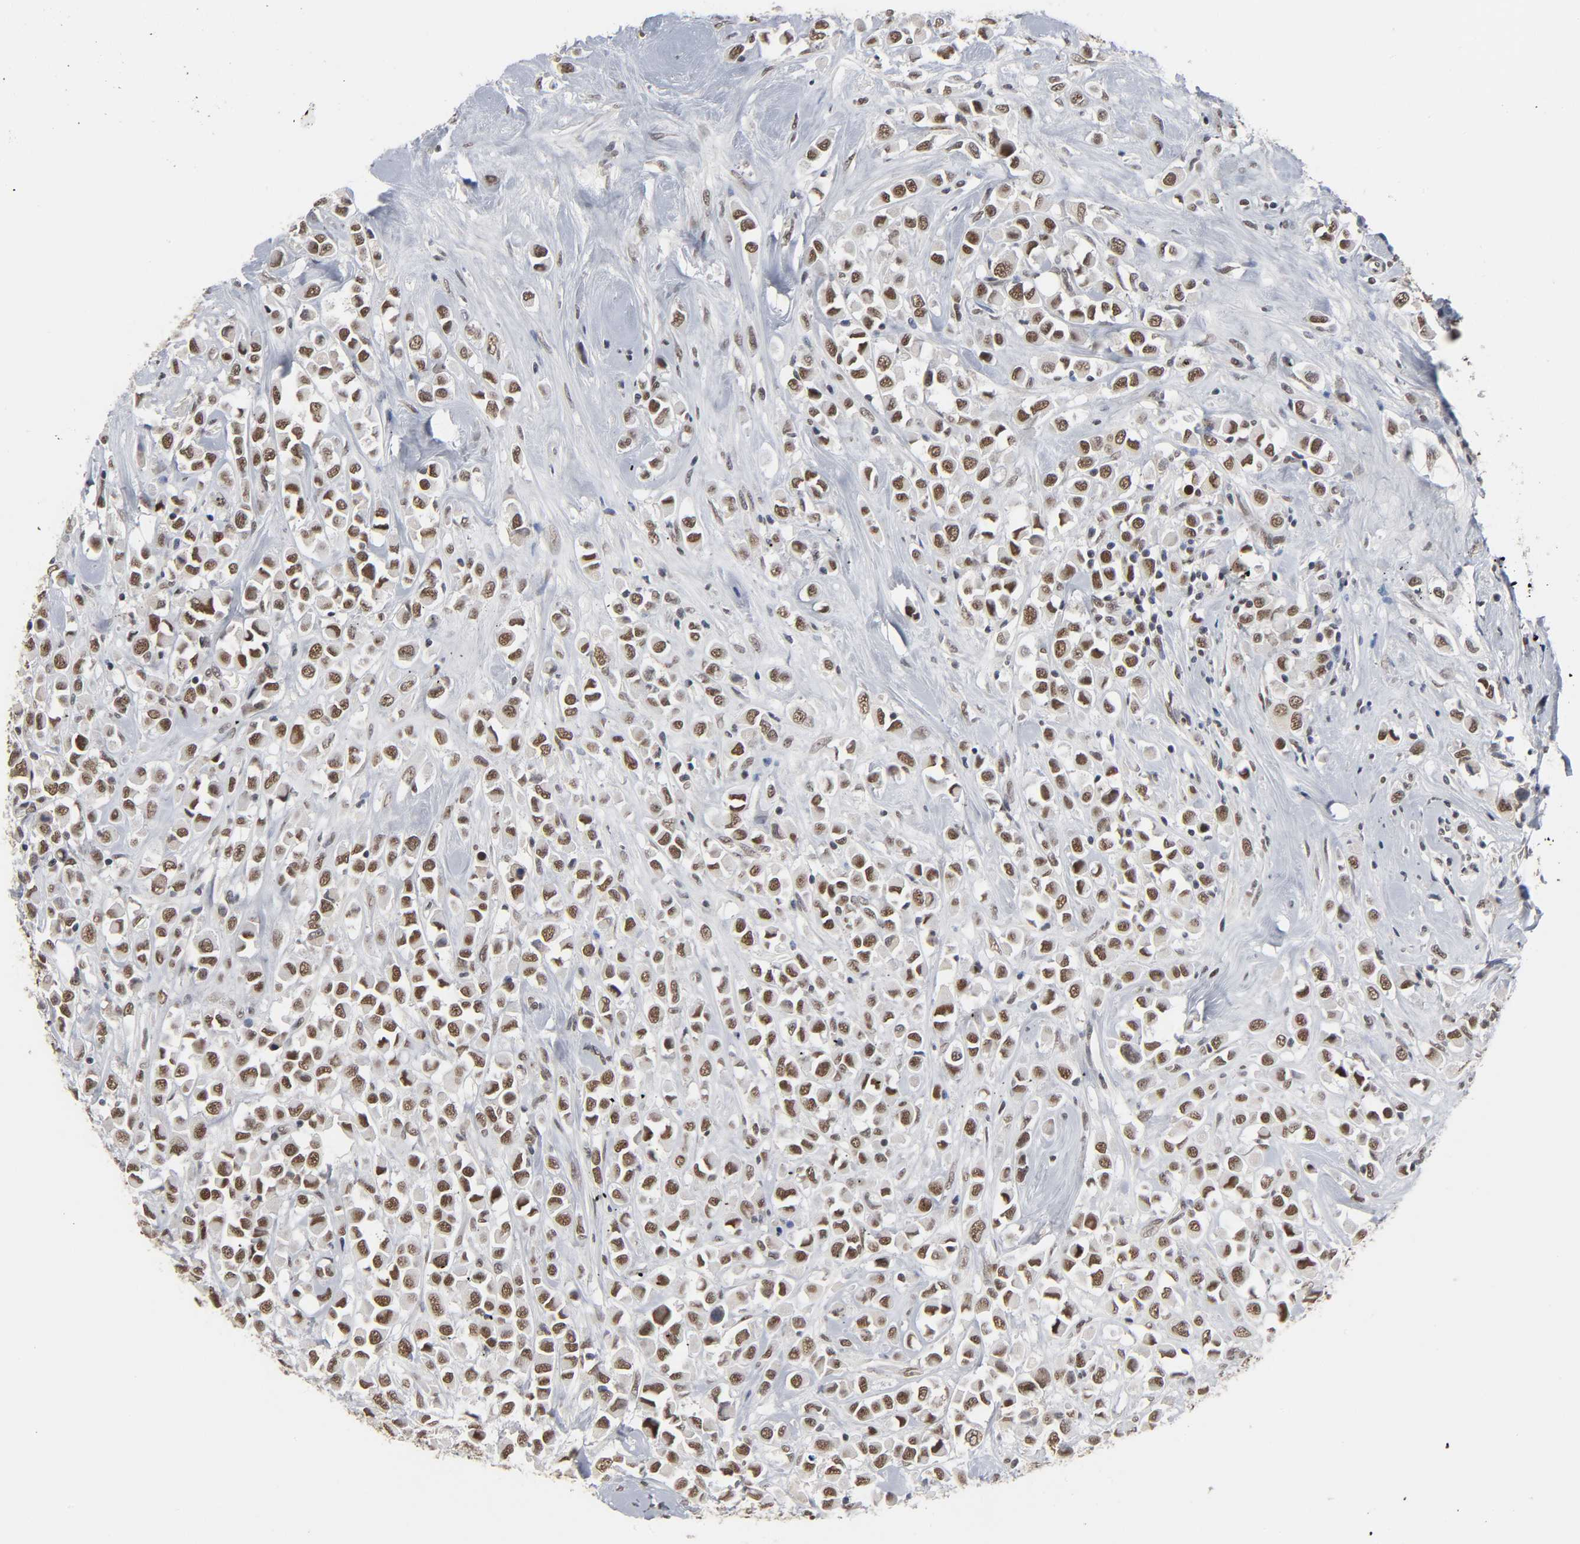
{"staining": {"intensity": "moderate", "quantity": ">75%", "location": "nuclear"}, "tissue": "breast cancer", "cell_type": "Tumor cells", "image_type": "cancer", "snomed": [{"axis": "morphology", "description": "Duct carcinoma"}, {"axis": "topography", "description": "Breast"}], "caption": "Immunohistochemistry (IHC) (DAB (3,3'-diaminobenzidine)) staining of human breast infiltrating ductal carcinoma demonstrates moderate nuclear protein positivity in approximately >75% of tumor cells.", "gene": "TRIM33", "patient": {"sex": "female", "age": 61}}